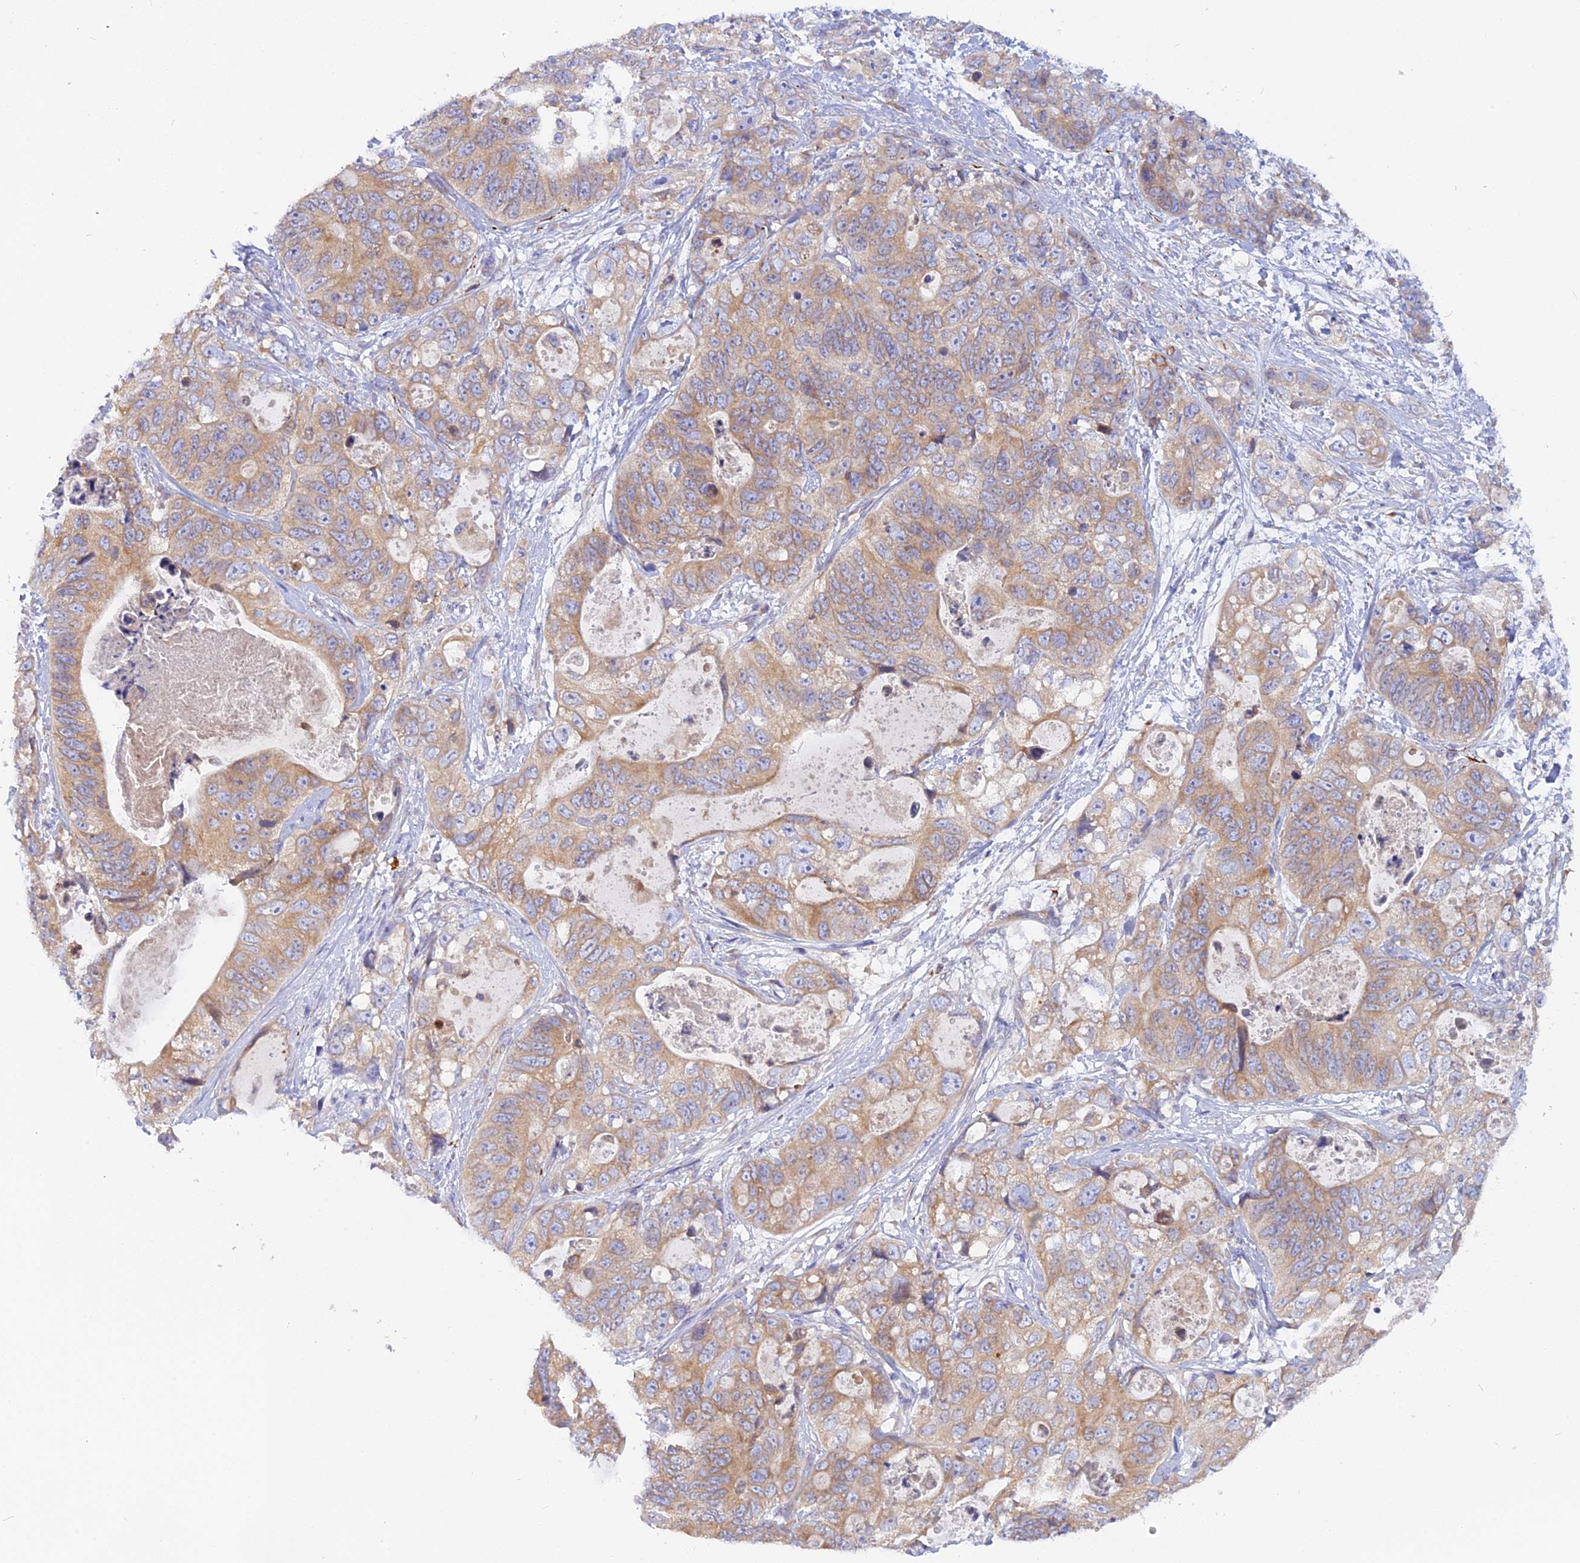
{"staining": {"intensity": "weak", "quantity": ">75%", "location": "cytoplasmic/membranous"}, "tissue": "stomach cancer", "cell_type": "Tumor cells", "image_type": "cancer", "snomed": [{"axis": "morphology", "description": "Adenocarcinoma, NOS"}, {"axis": "topography", "description": "Stomach"}], "caption": "High-magnification brightfield microscopy of stomach adenocarcinoma stained with DAB (brown) and counterstained with hematoxylin (blue). tumor cells exhibit weak cytoplasmic/membranous positivity is appreciated in about>75% of cells. (brown staining indicates protein expression, while blue staining denotes nuclei).", "gene": "TLCD1", "patient": {"sex": "female", "age": 89}}